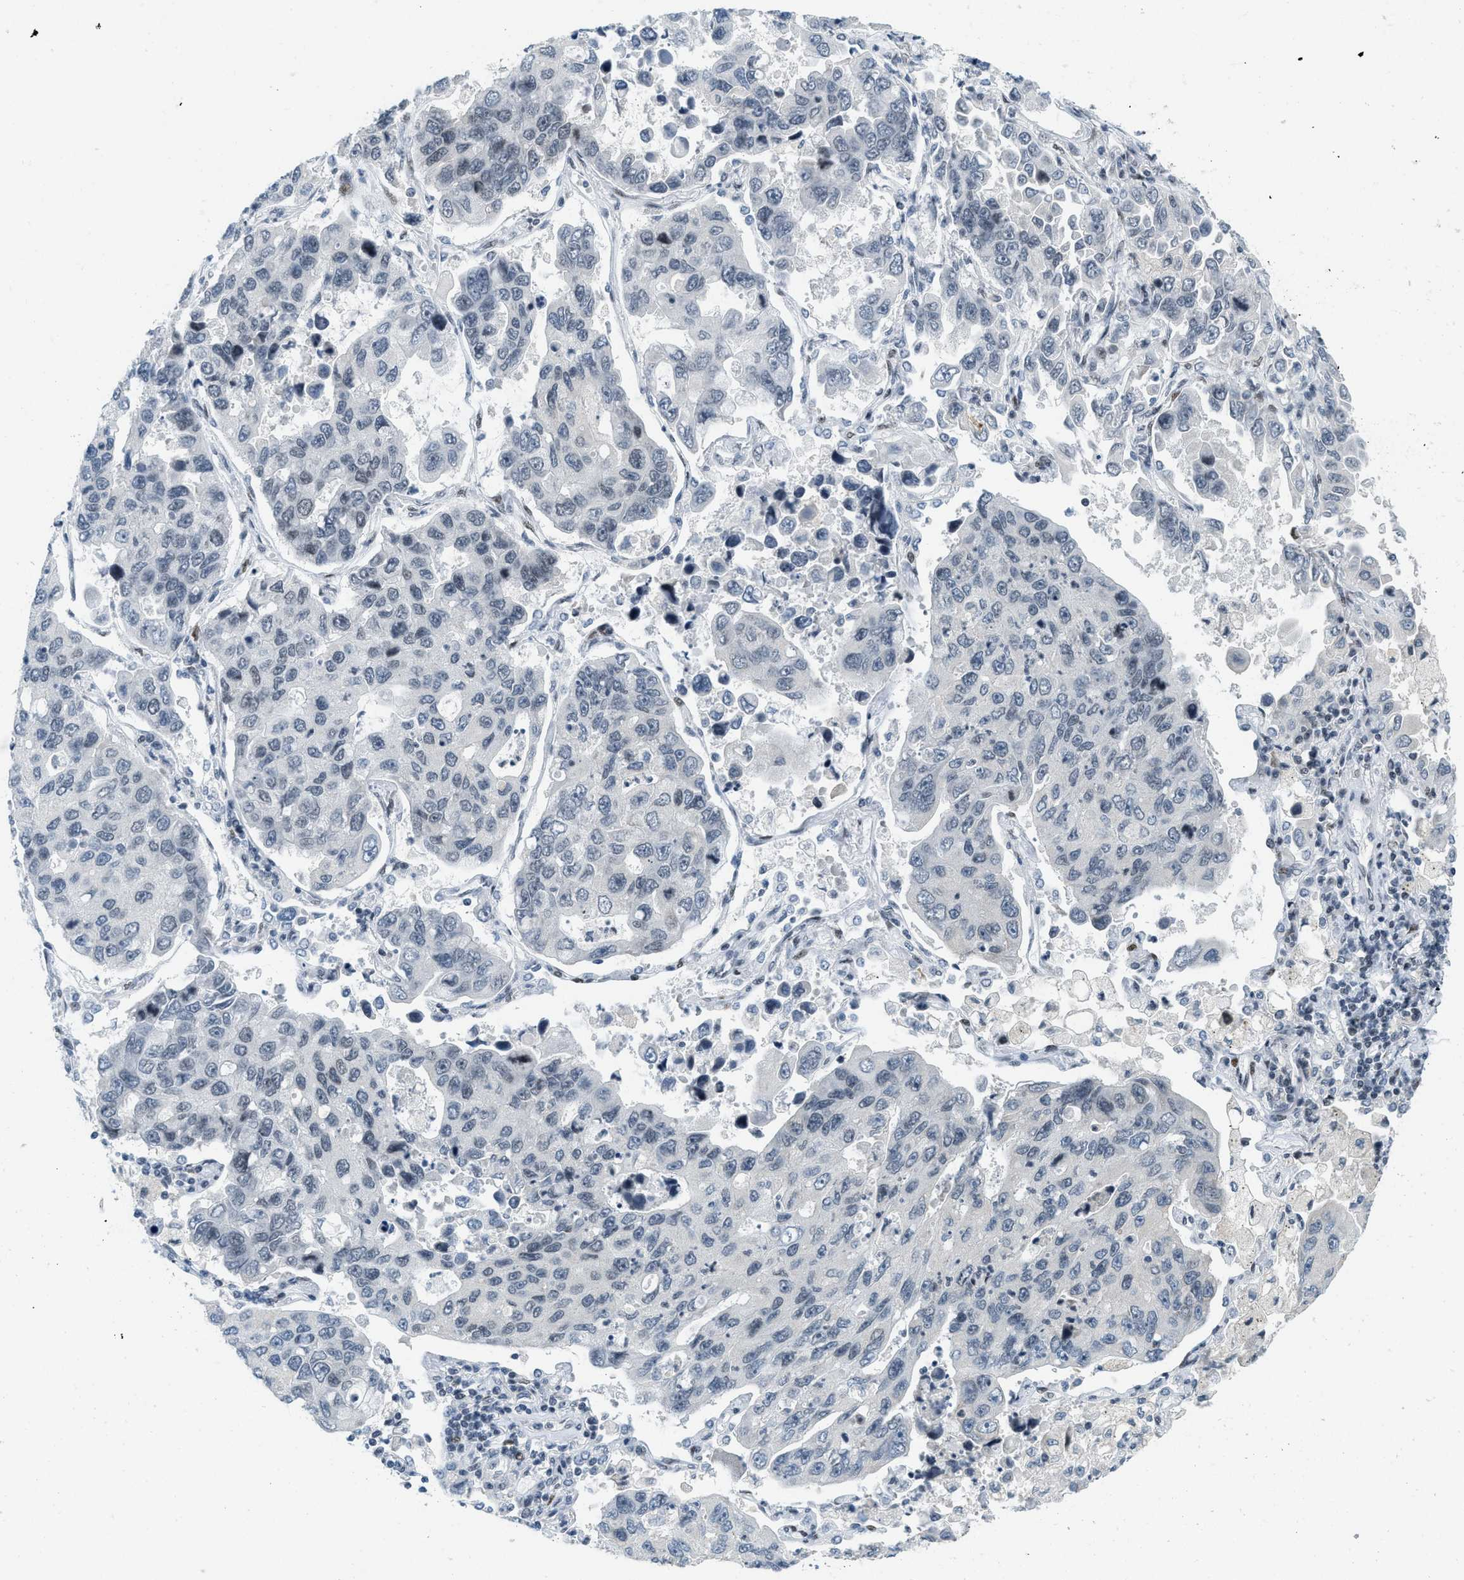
{"staining": {"intensity": "negative", "quantity": "none", "location": "none"}, "tissue": "lung cancer", "cell_type": "Tumor cells", "image_type": "cancer", "snomed": [{"axis": "morphology", "description": "Adenocarcinoma, NOS"}, {"axis": "topography", "description": "Lung"}], "caption": "A histopathology image of lung cancer (adenocarcinoma) stained for a protein reveals no brown staining in tumor cells.", "gene": "PBX1", "patient": {"sex": "male", "age": 64}}